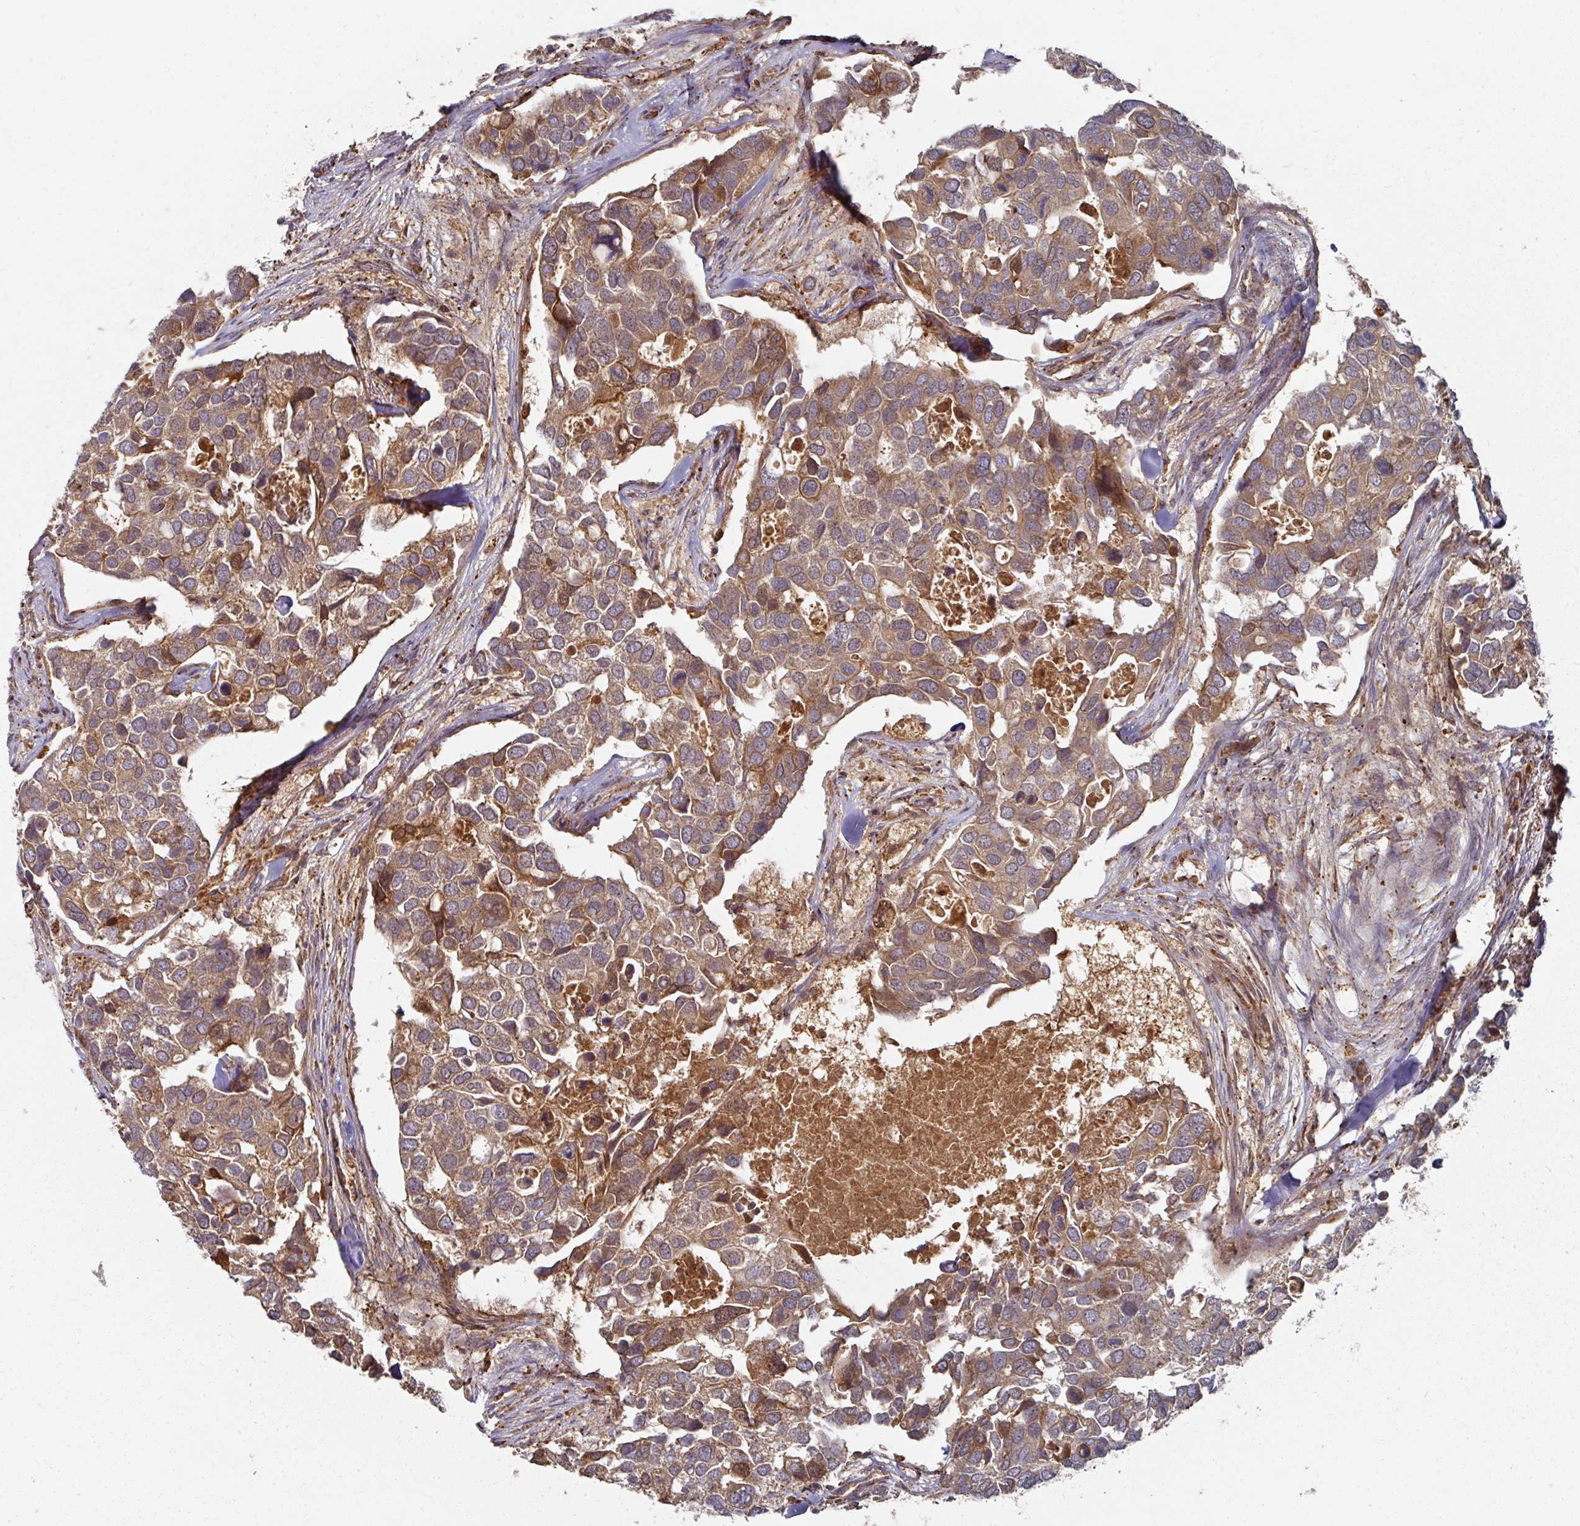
{"staining": {"intensity": "moderate", "quantity": ">75%", "location": "cytoplasmic/membranous"}, "tissue": "breast cancer", "cell_type": "Tumor cells", "image_type": "cancer", "snomed": [{"axis": "morphology", "description": "Duct carcinoma"}, {"axis": "topography", "description": "Breast"}], "caption": "Human infiltrating ductal carcinoma (breast) stained with a brown dye displays moderate cytoplasmic/membranous positive expression in approximately >75% of tumor cells.", "gene": "CEP95", "patient": {"sex": "female", "age": 83}}